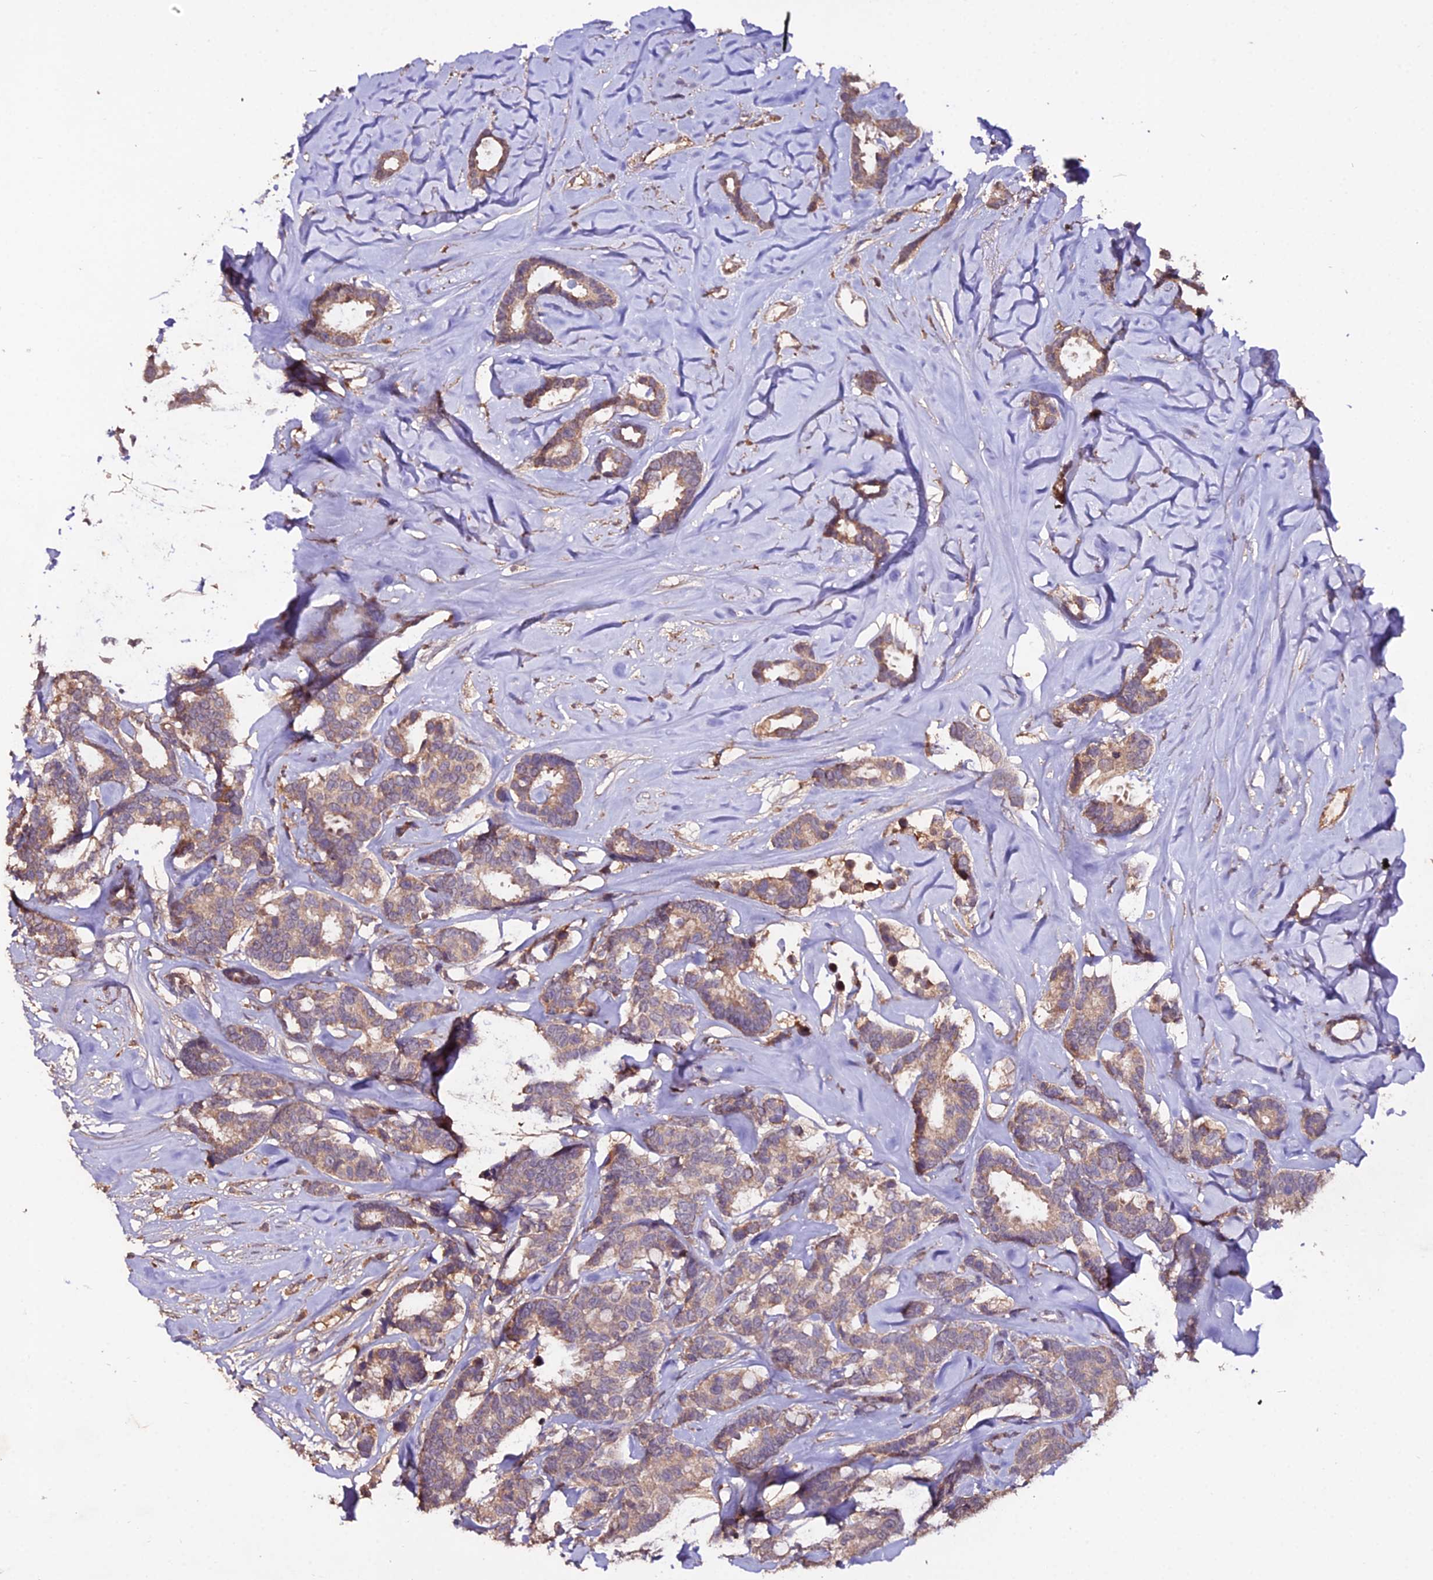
{"staining": {"intensity": "weak", "quantity": ">75%", "location": "cytoplasmic/membranous"}, "tissue": "breast cancer", "cell_type": "Tumor cells", "image_type": "cancer", "snomed": [{"axis": "morphology", "description": "Duct carcinoma"}, {"axis": "topography", "description": "Breast"}], "caption": "Weak cytoplasmic/membranous positivity for a protein is present in about >75% of tumor cells of intraductal carcinoma (breast) using immunohistochemistry.", "gene": "KCTD16", "patient": {"sex": "female", "age": 87}}